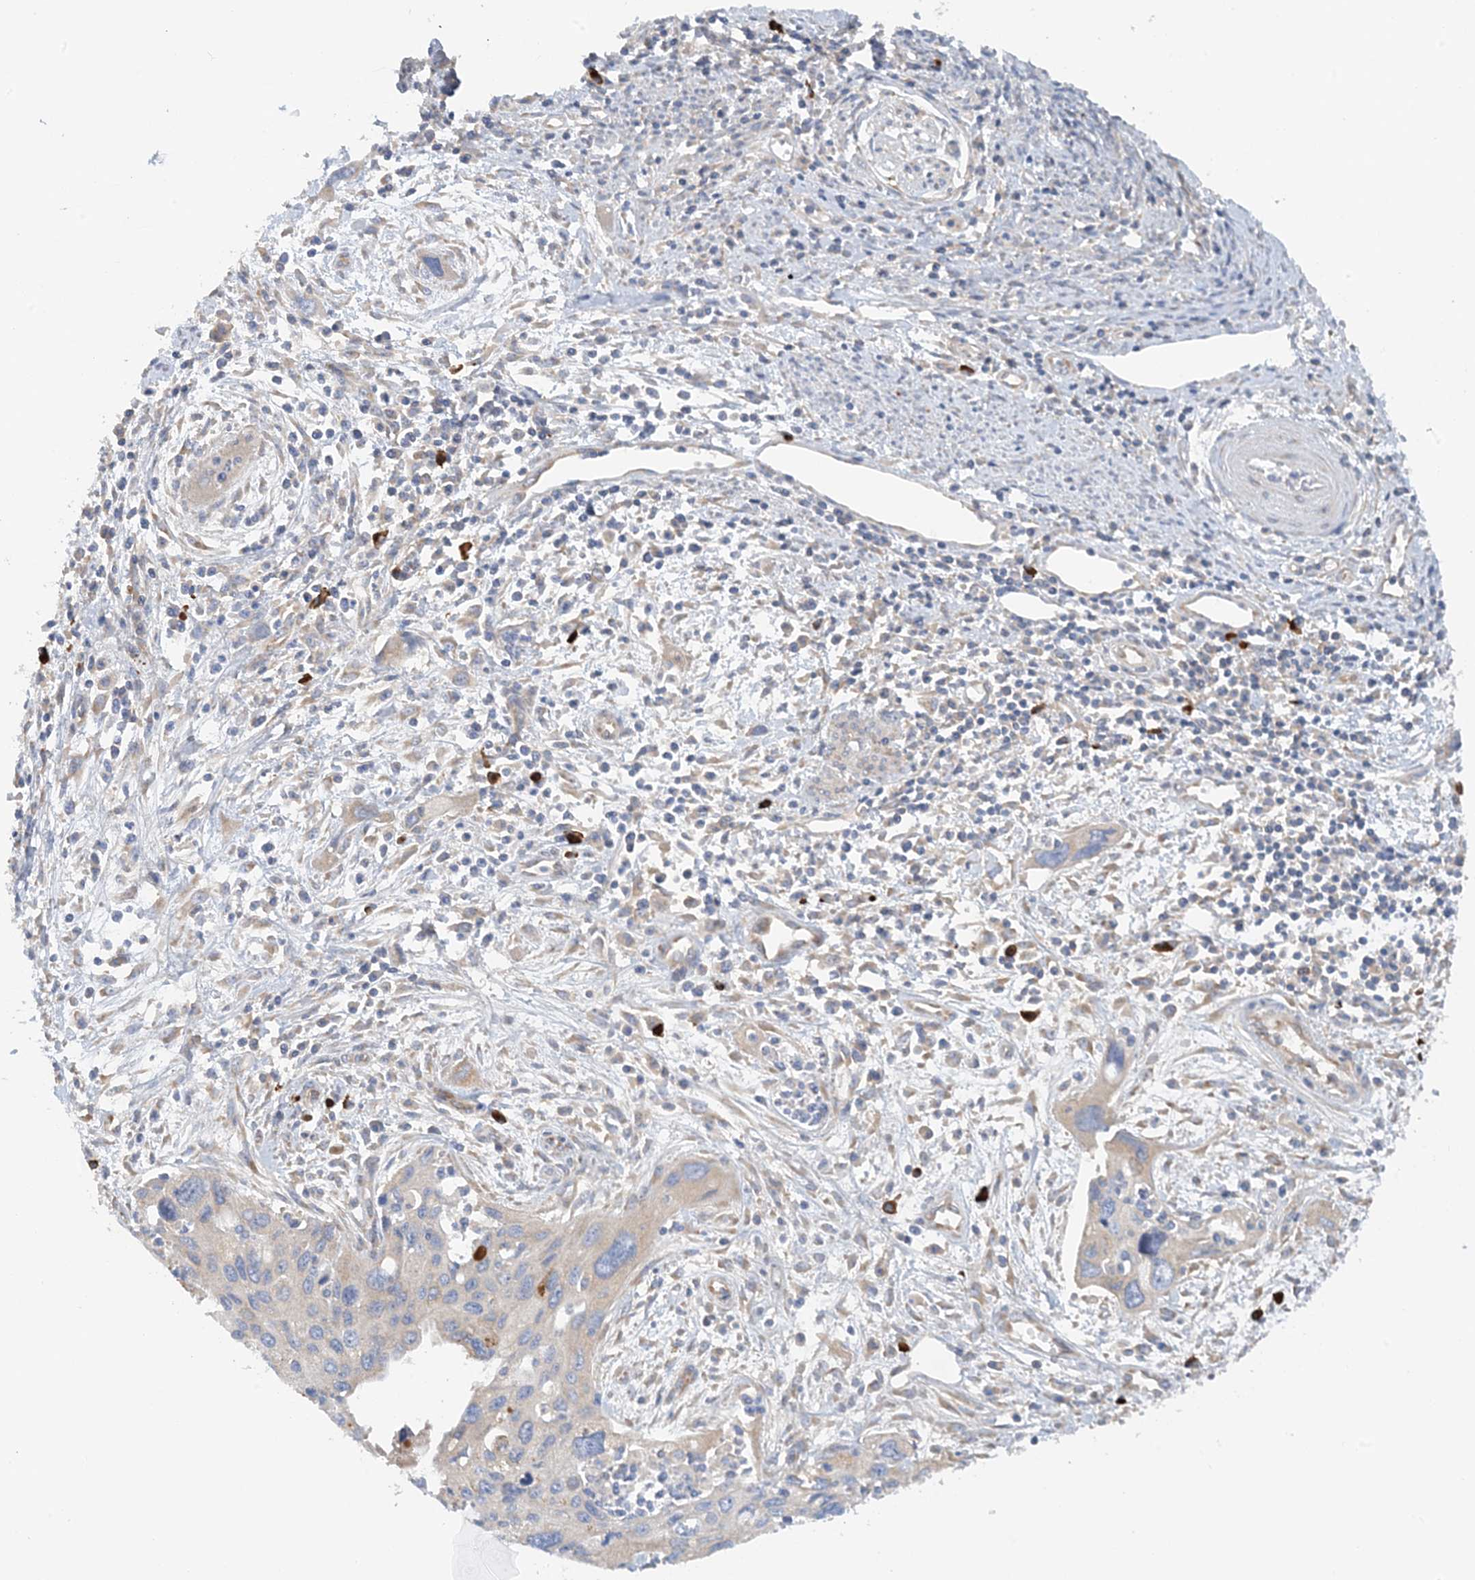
{"staining": {"intensity": "weak", "quantity": "<25%", "location": "cytoplasmic/membranous"}, "tissue": "cervical cancer", "cell_type": "Tumor cells", "image_type": "cancer", "snomed": [{"axis": "morphology", "description": "Squamous cell carcinoma, NOS"}, {"axis": "topography", "description": "Cervix"}], "caption": "Tumor cells show no significant protein expression in cervical squamous cell carcinoma.", "gene": "SLC5A11", "patient": {"sex": "female", "age": 55}}